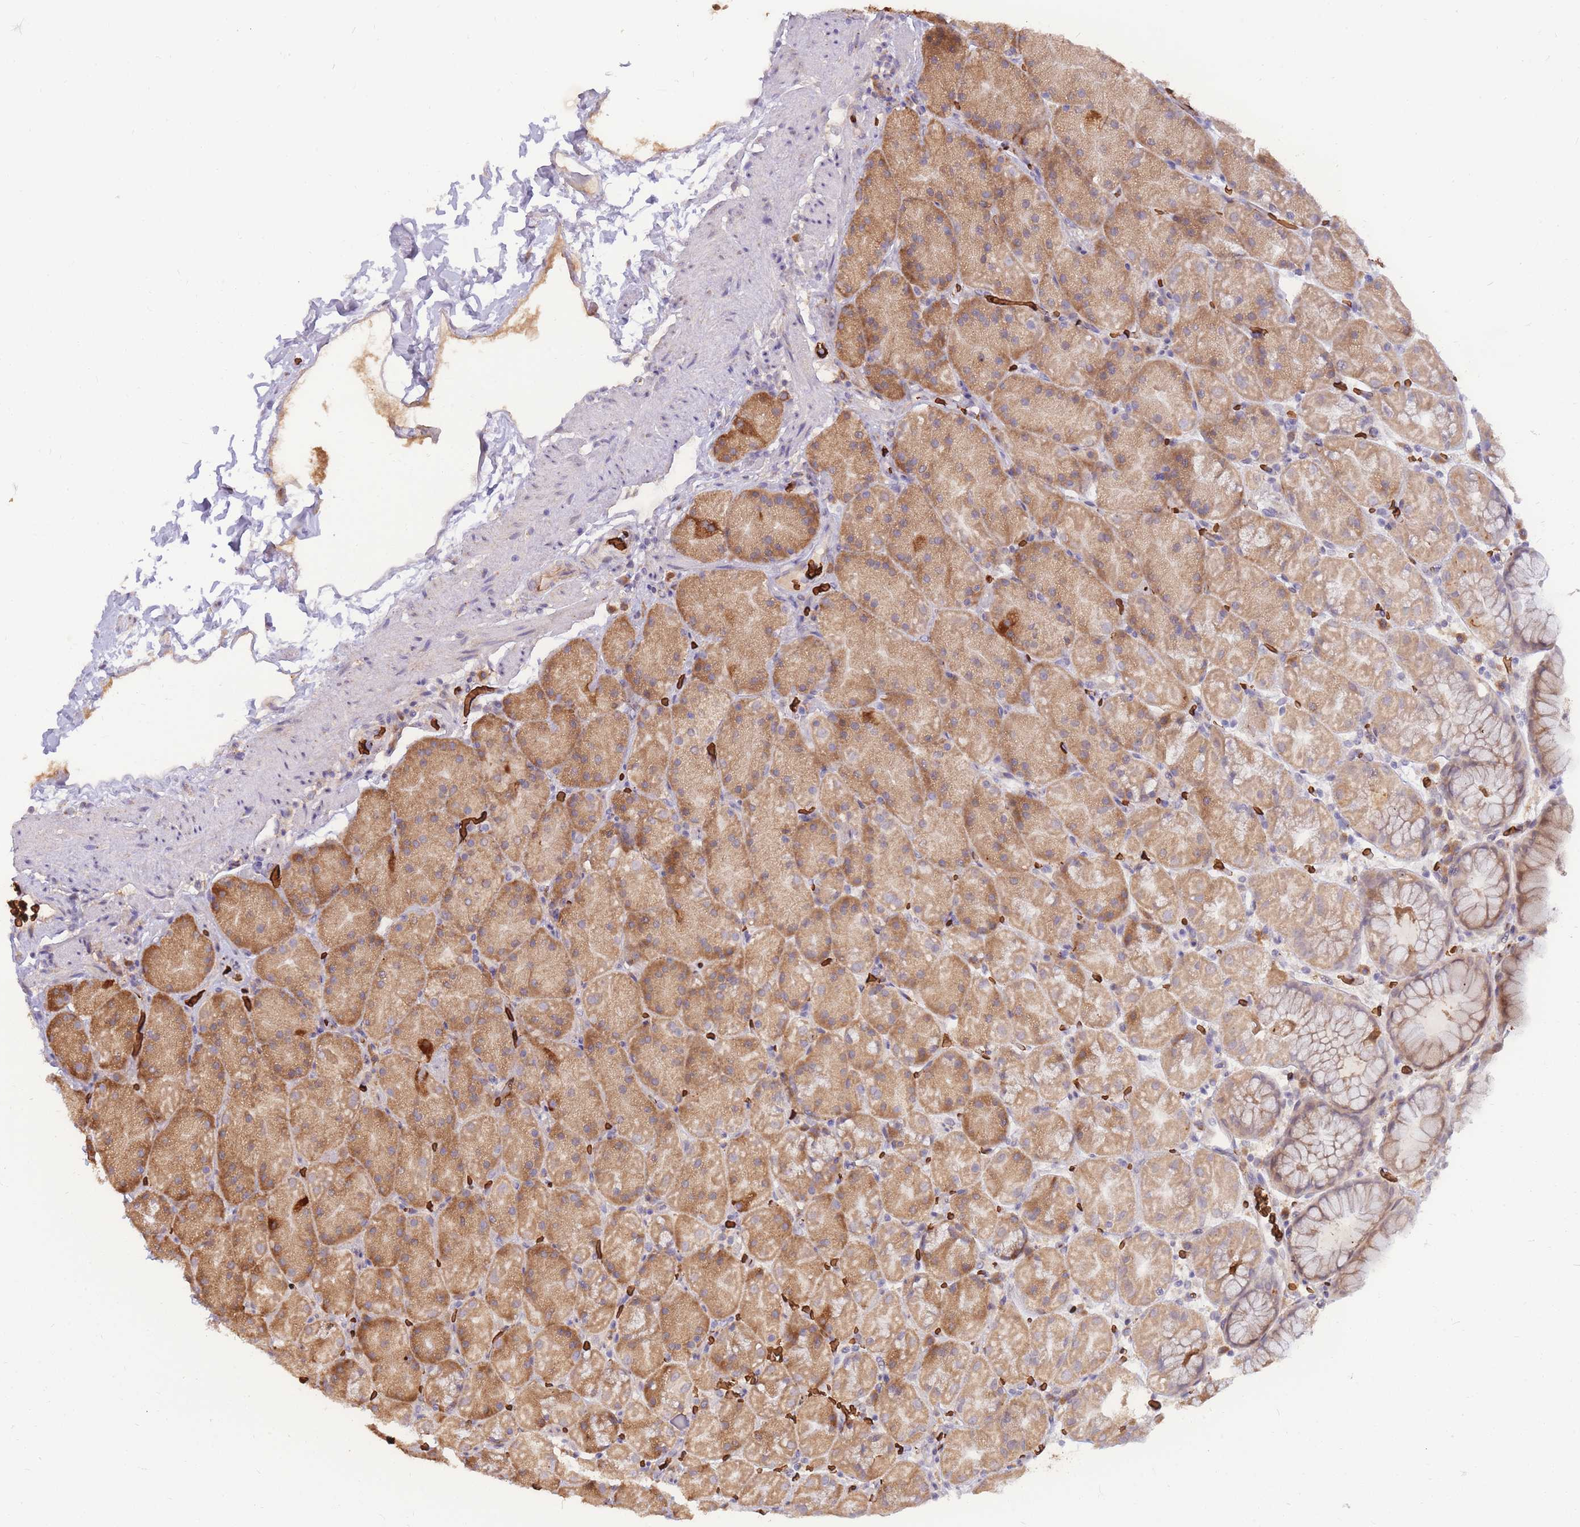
{"staining": {"intensity": "moderate", "quantity": ">75%", "location": "cytoplasmic/membranous"}, "tissue": "stomach", "cell_type": "Glandular cells", "image_type": "normal", "snomed": [{"axis": "morphology", "description": "Normal tissue, NOS"}, {"axis": "topography", "description": "Stomach, upper"}, {"axis": "topography", "description": "Stomach, lower"}], "caption": "Moderate cytoplasmic/membranous protein positivity is identified in approximately >75% of glandular cells in stomach.", "gene": "ATP10D", "patient": {"sex": "male", "age": 67}}